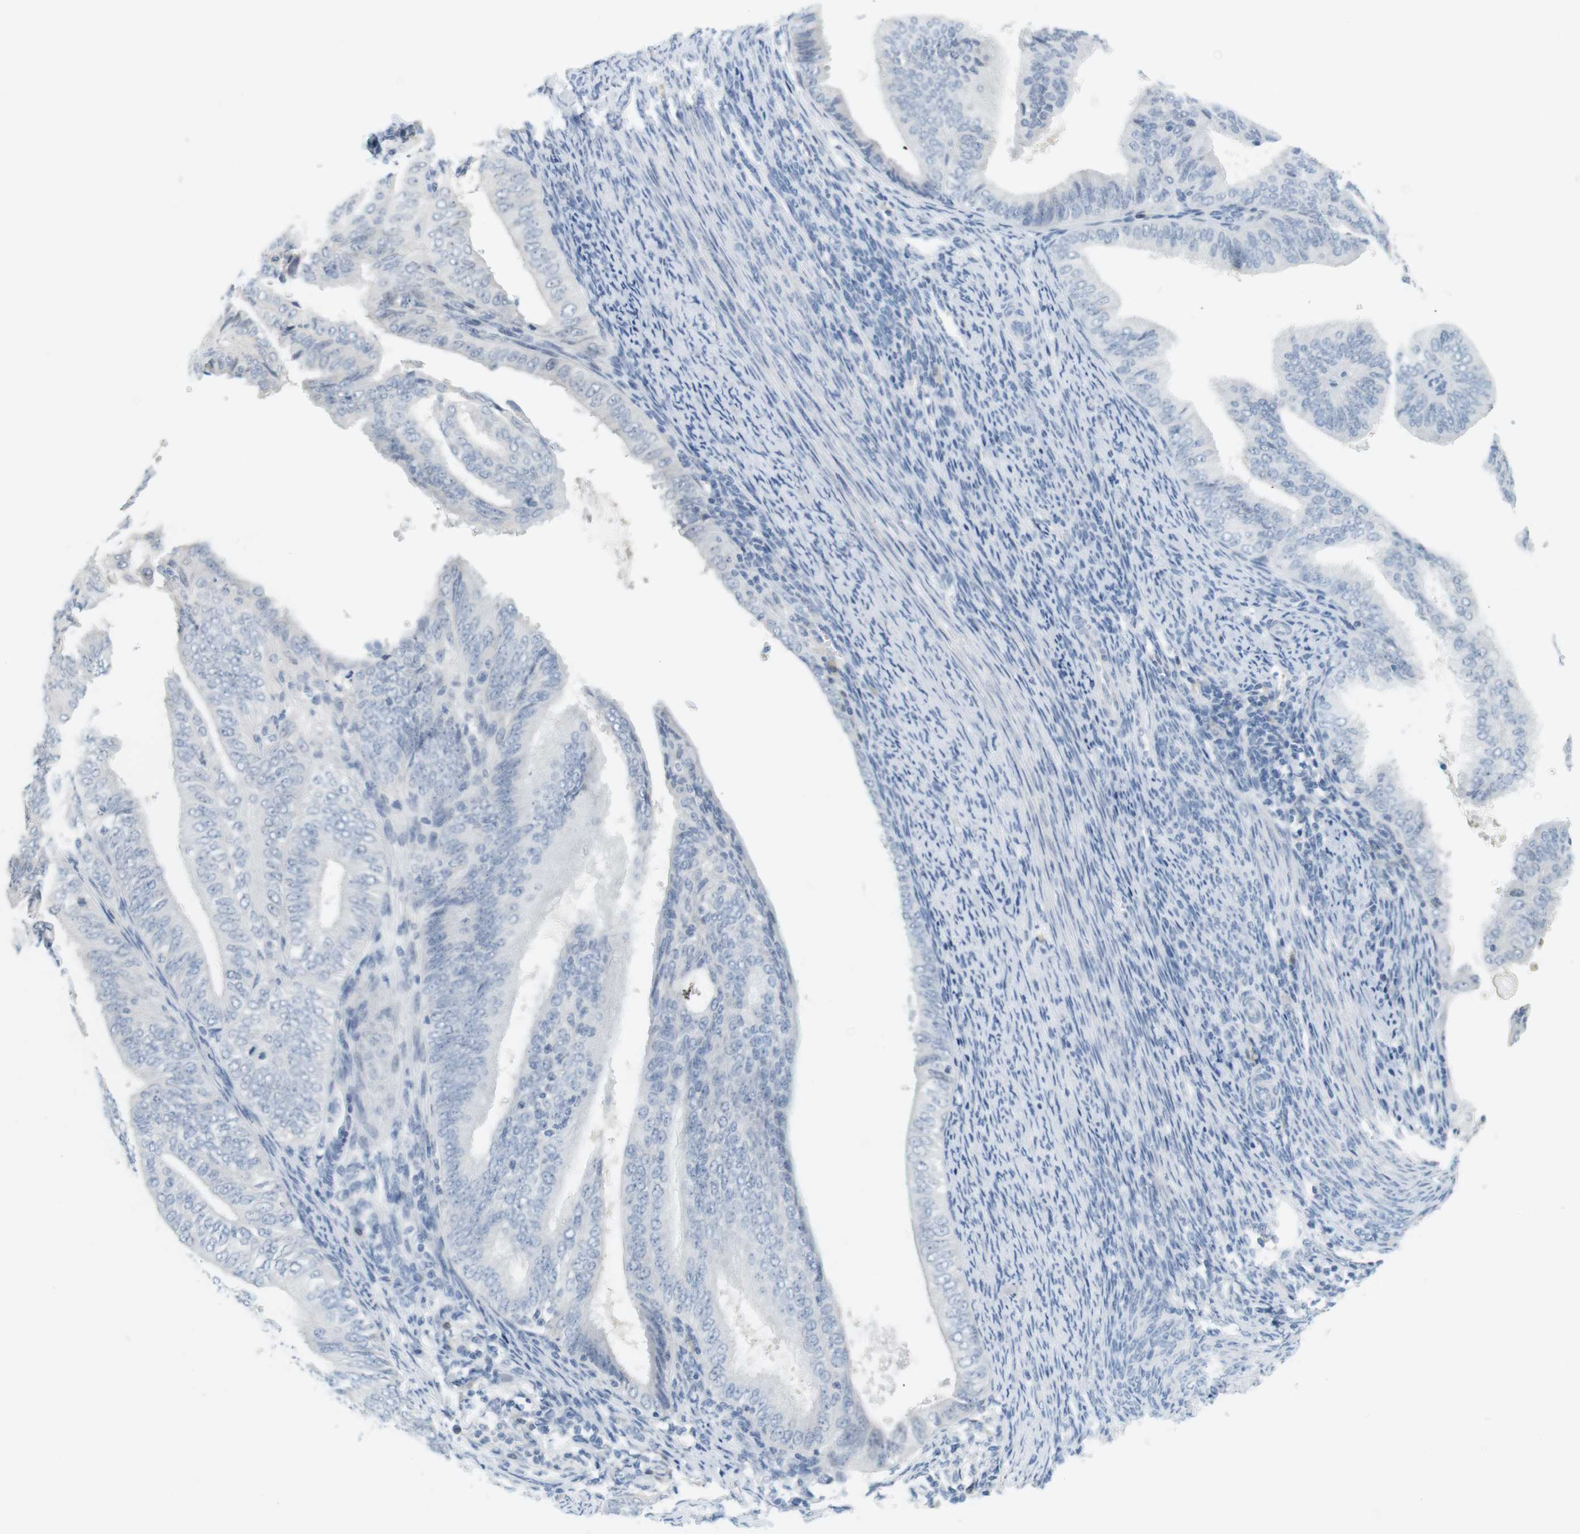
{"staining": {"intensity": "negative", "quantity": "none", "location": "none"}, "tissue": "endometrial cancer", "cell_type": "Tumor cells", "image_type": "cancer", "snomed": [{"axis": "morphology", "description": "Adenocarcinoma, NOS"}, {"axis": "topography", "description": "Endometrium"}], "caption": "Image shows no protein expression in tumor cells of endometrial cancer (adenocarcinoma) tissue.", "gene": "CREB3L2", "patient": {"sex": "female", "age": 58}}